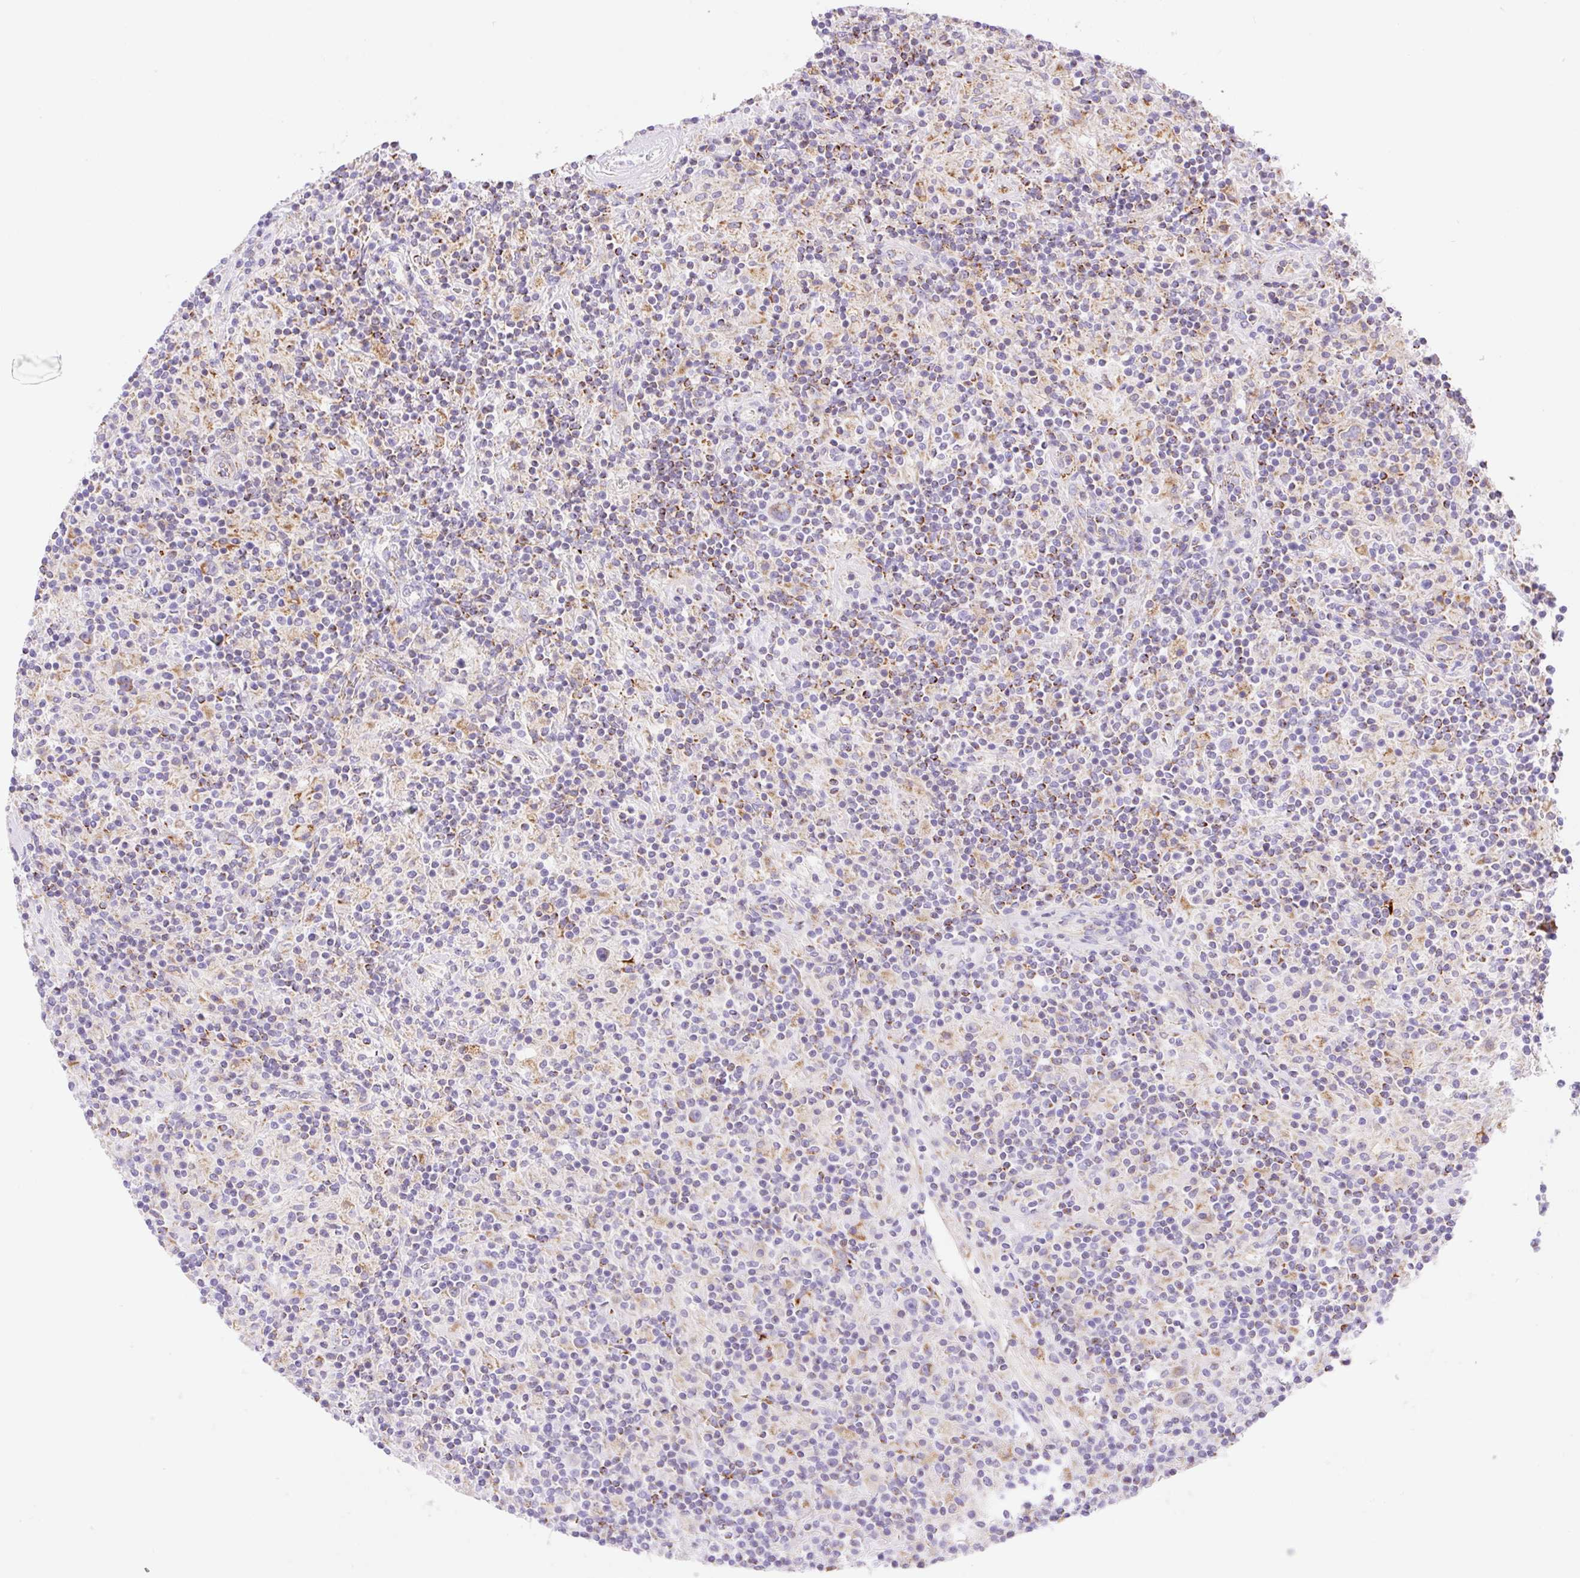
{"staining": {"intensity": "moderate", "quantity": ">75%", "location": "cytoplasmic/membranous"}, "tissue": "lymphoma", "cell_type": "Tumor cells", "image_type": "cancer", "snomed": [{"axis": "morphology", "description": "Hodgkin's disease, NOS"}, {"axis": "topography", "description": "Lymph node"}], "caption": "This micrograph reveals Hodgkin's disease stained with immunohistochemistry to label a protein in brown. The cytoplasmic/membranous of tumor cells show moderate positivity for the protein. Nuclei are counter-stained blue.", "gene": "ETNK2", "patient": {"sex": "male", "age": 70}}